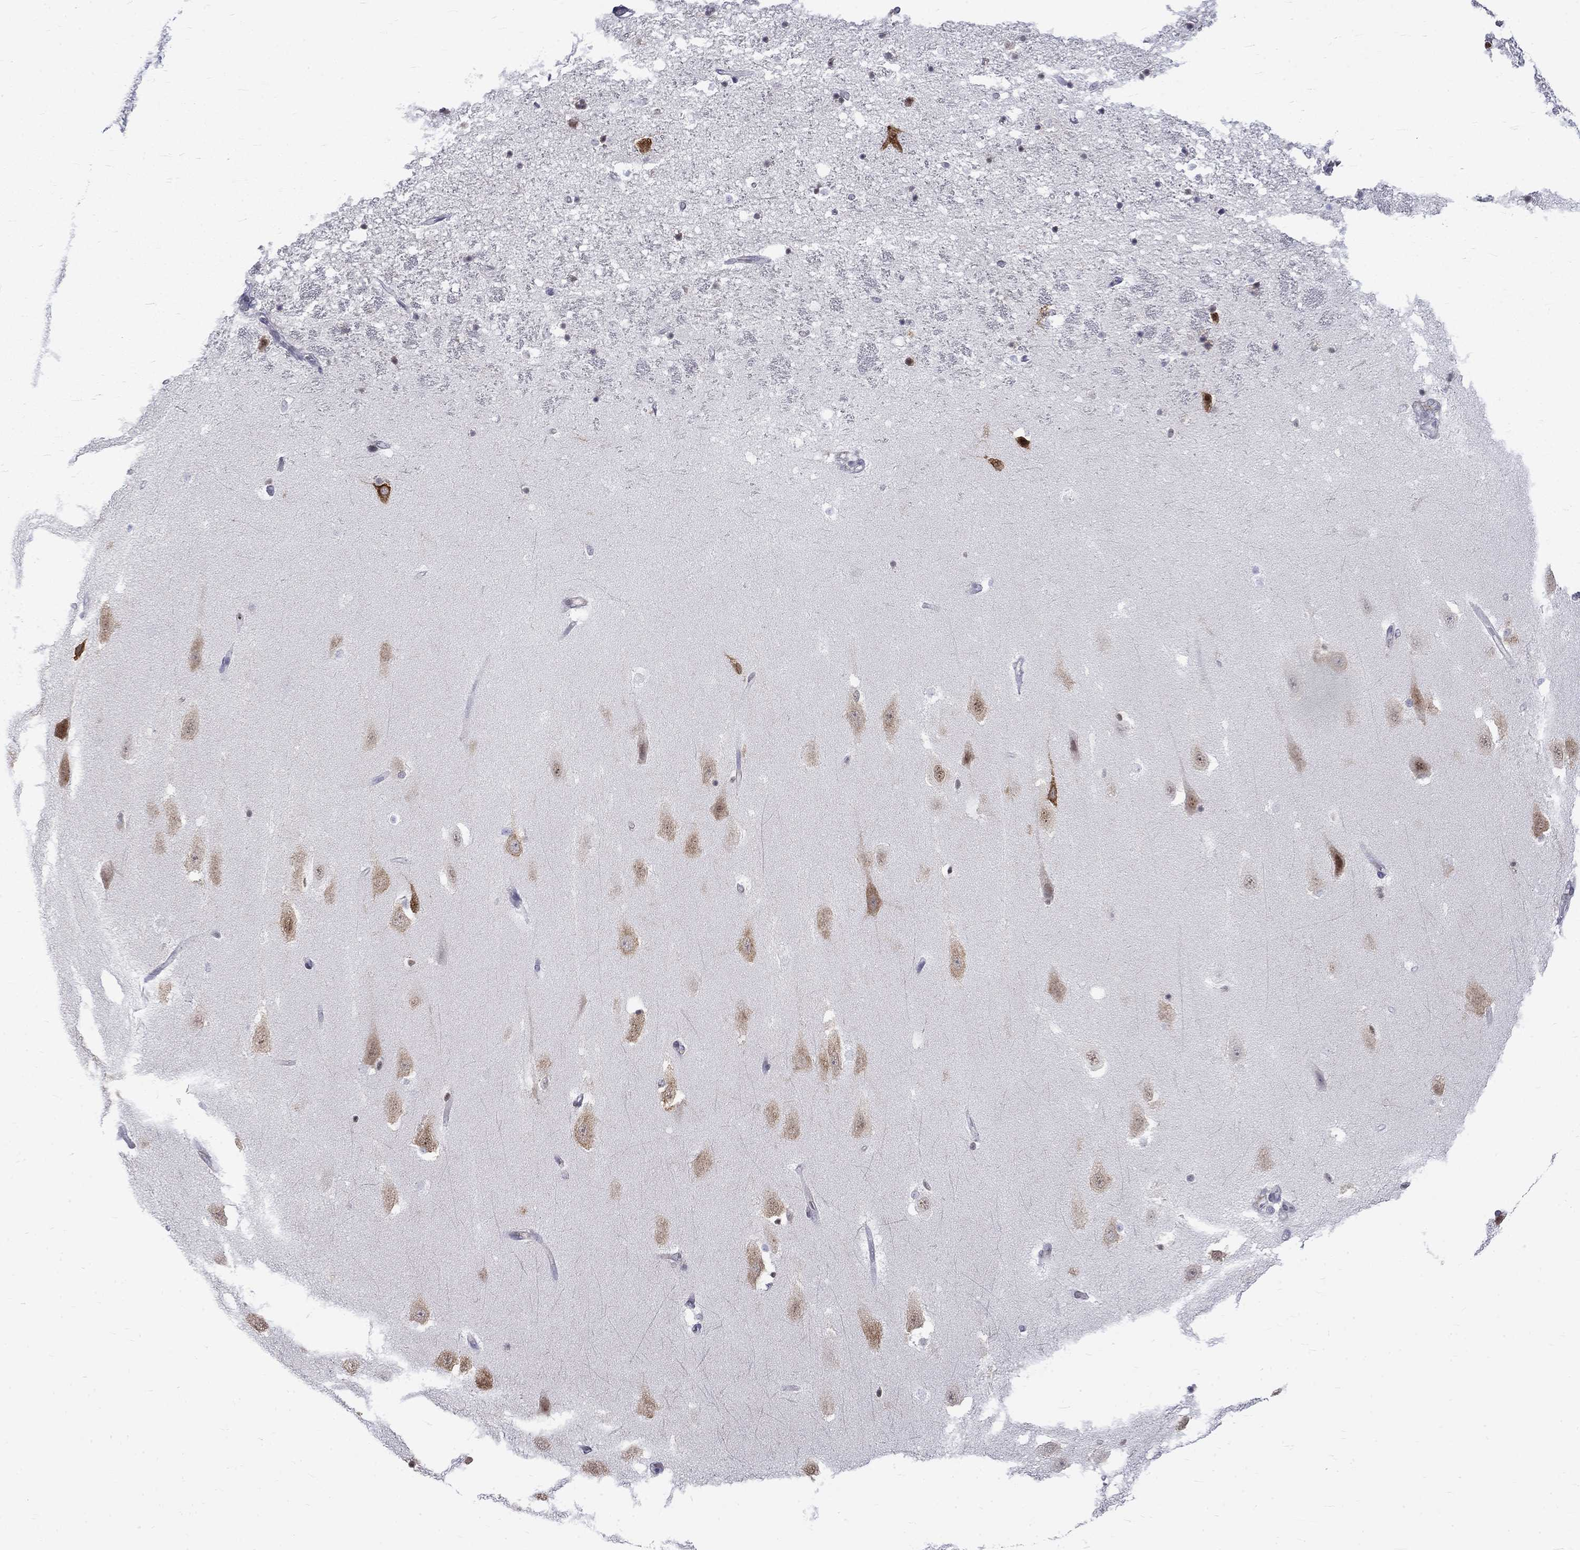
{"staining": {"intensity": "moderate", "quantity": "25%-75%", "location": "cytoplasmic/membranous"}, "tissue": "hippocampus", "cell_type": "Glial cells", "image_type": "normal", "snomed": [{"axis": "morphology", "description": "Normal tissue, NOS"}, {"axis": "topography", "description": "Hippocampus"}], "caption": "This micrograph shows immunohistochemistry (IHC) staining of normal hippocampus, with medium moderate cytoplasmic/membranous staining in about 25%-75% of glial cells.", "gene": "PABPC4", "patient": {"sex": "male", "age": 49}}